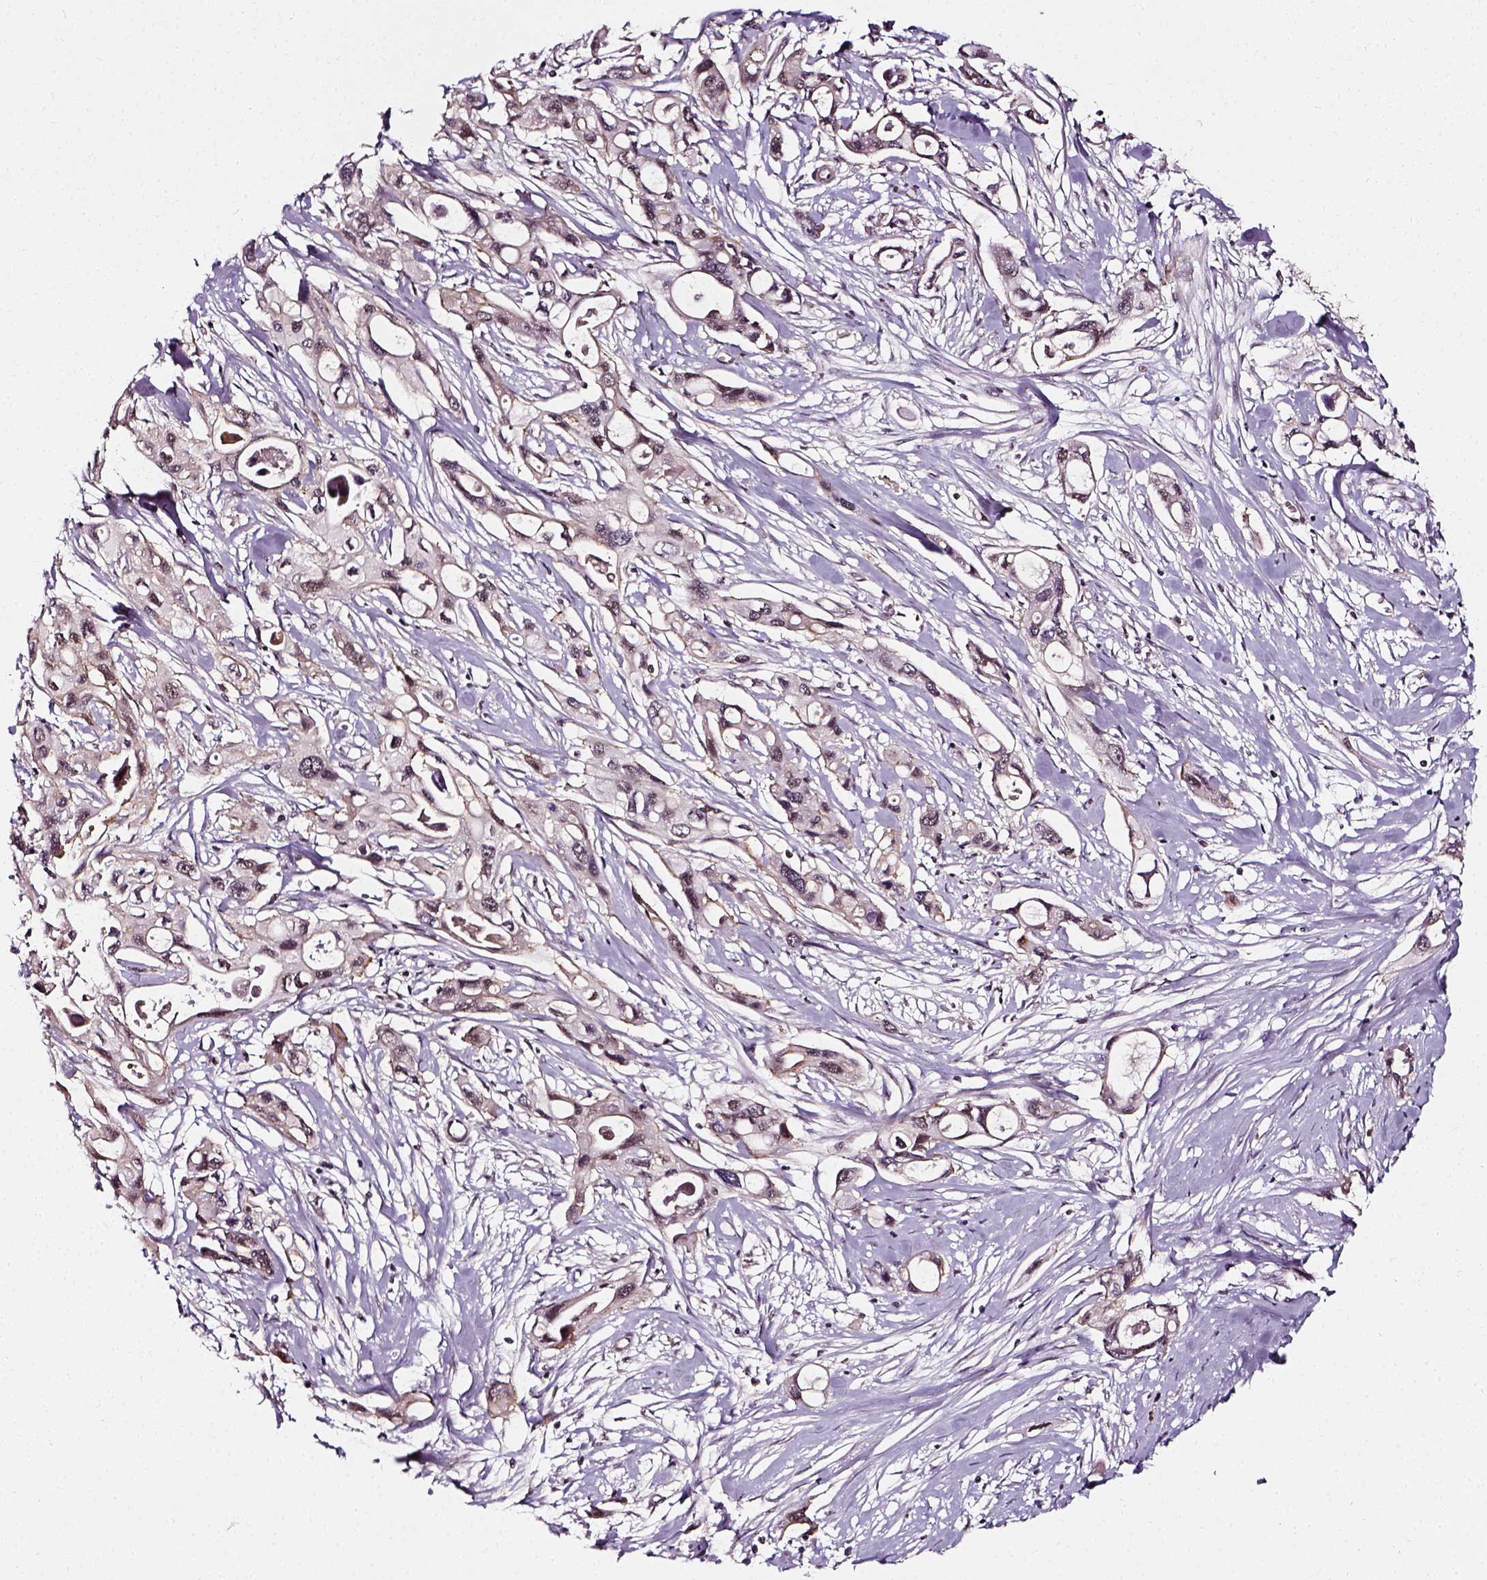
{"staining": {"intensity": "negative", "quantity": "none", "location": "none"}, "tissue": "pancreatic cancer", "cell_type": "Tumor cells", "image_type": "cancer", "snomed": [{"axis": "morphology", "description": "Adenocarcinoma, NOS"}, {"axis": "topography", "description": "Pancreas"}], "caption": "Adenocarcinoma (pancreatic) was stained to show a protein in brown. There is no significant expression in tumor cells. (IHC, brightfield microscopy, high magnification).", "gene": "NACC1", "patient": {"sex": "male", "age": 60}}